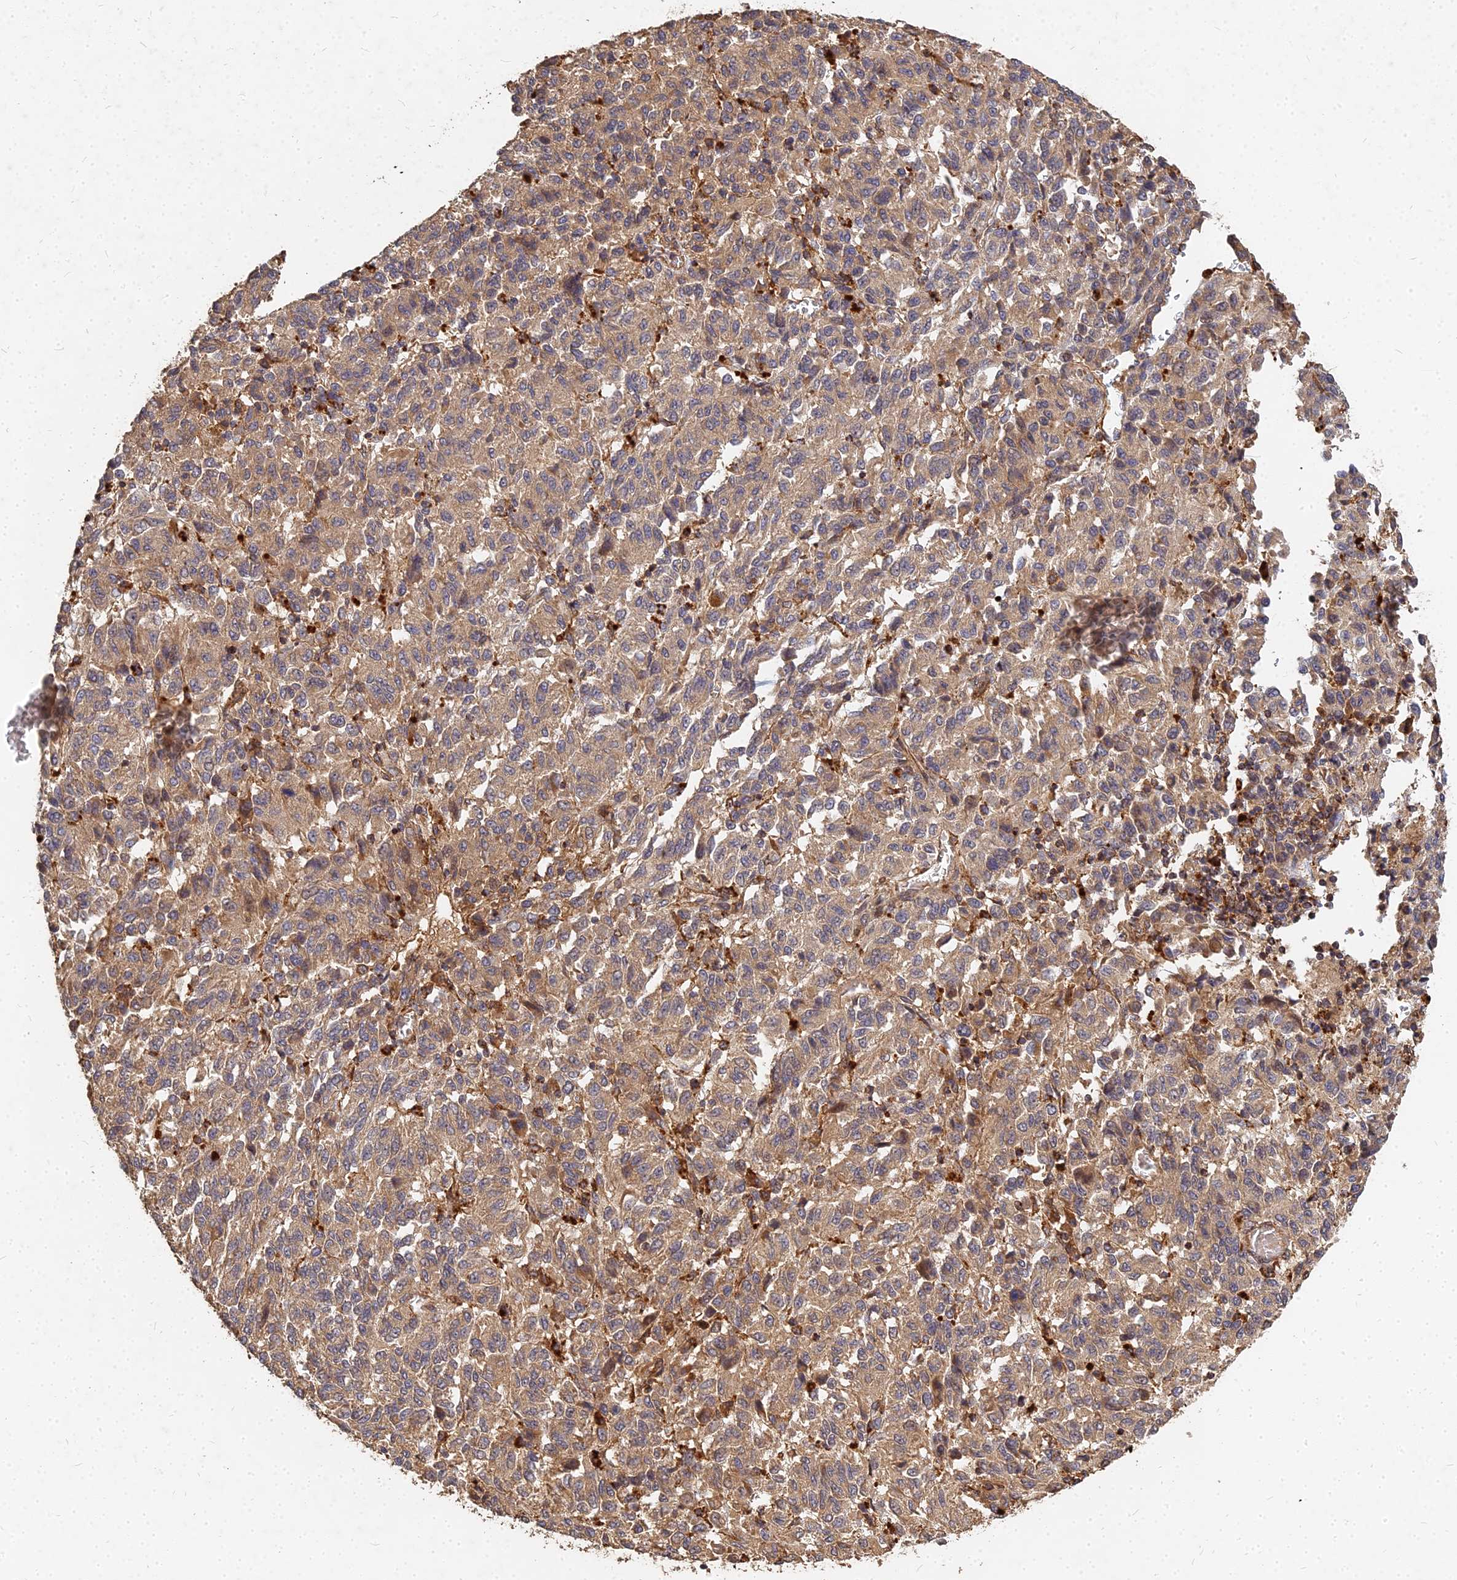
{"staining": {"intensity": "moderate", "quantity": ">75%", "location": "cytoplasmic/membranous"}, "tissue": "melanoma", "cell_type": "Tumor cells", "image_type": "cancer", "snomed": [{"axis": "morphology", "description": "Malignant melanoma, Metastatic site"}, {"axis": "topography", "description": "Lung"}], "caption": "Malignant melanoma (metastatic site) tissue exhibits moderate cytoplasmic/membranous positivity in approximately >75% of tumor cells", "gene": "UBE2W", "patient": {"sex": "male", "age": 64}}